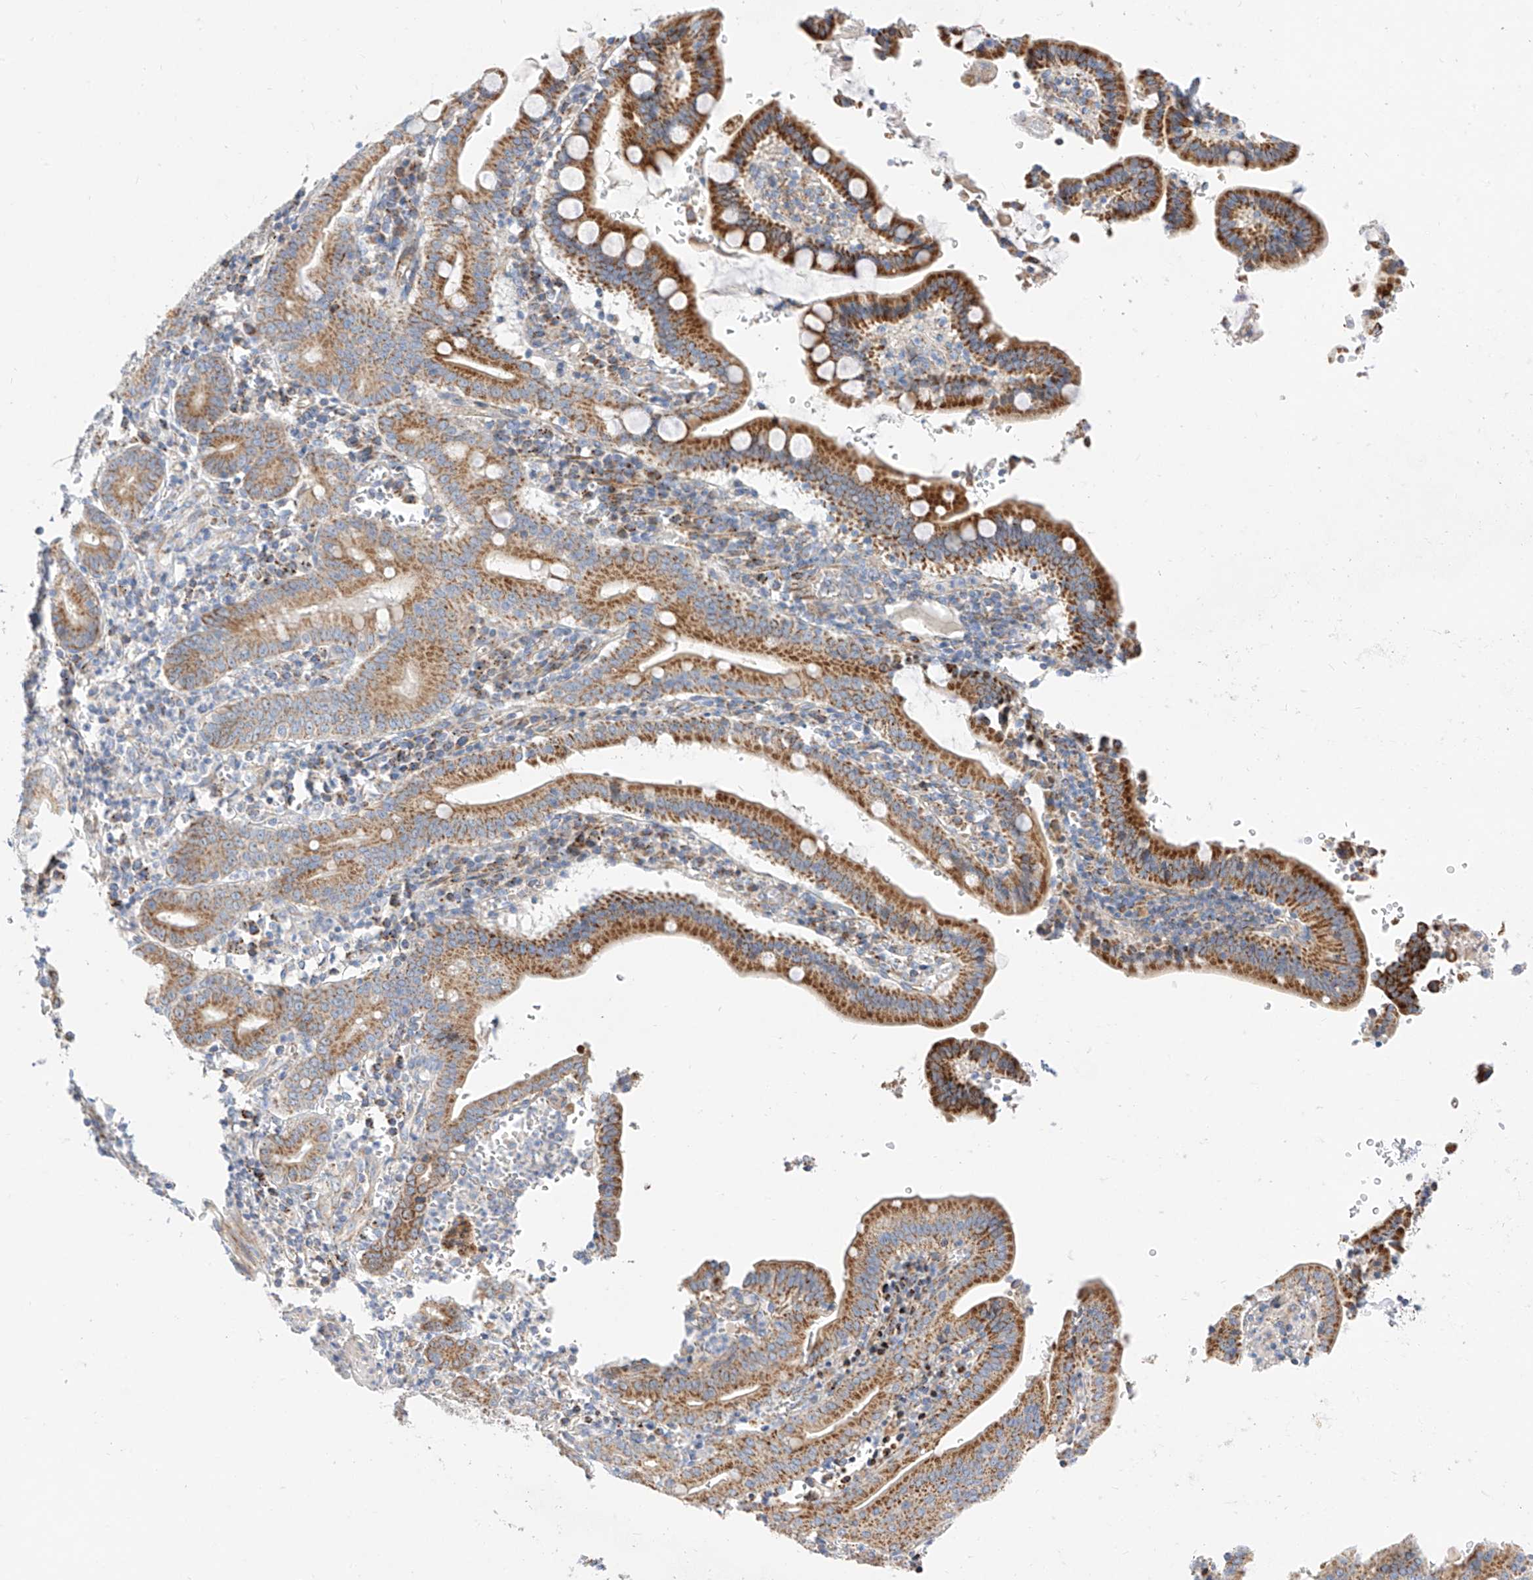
{"staining": {"intensity": "strong", "quantity": ">75%", "location": "cytoplasmic/membranous"}, "tissue": "pancreatic cancer", "cell_type": "Tumor cells", "image_type": "cancer", "snomed": [{"axis": "morphology", "description": "Adenocarcinoma, NOS"}, {"axis": "topography", "description": "Pancreas"}], "caption": "Tumor cells reveal high levels of strong cytoplasmic/membranous expression in approximately >75% of cells in human pancreatic cancer. The protein is stained brown, and the nuclei are stained in blue (DAB IHC with brightfield microscopy, high magnification).", "gene": "CST9", "patient": {"sex": "male", "age": 70}}